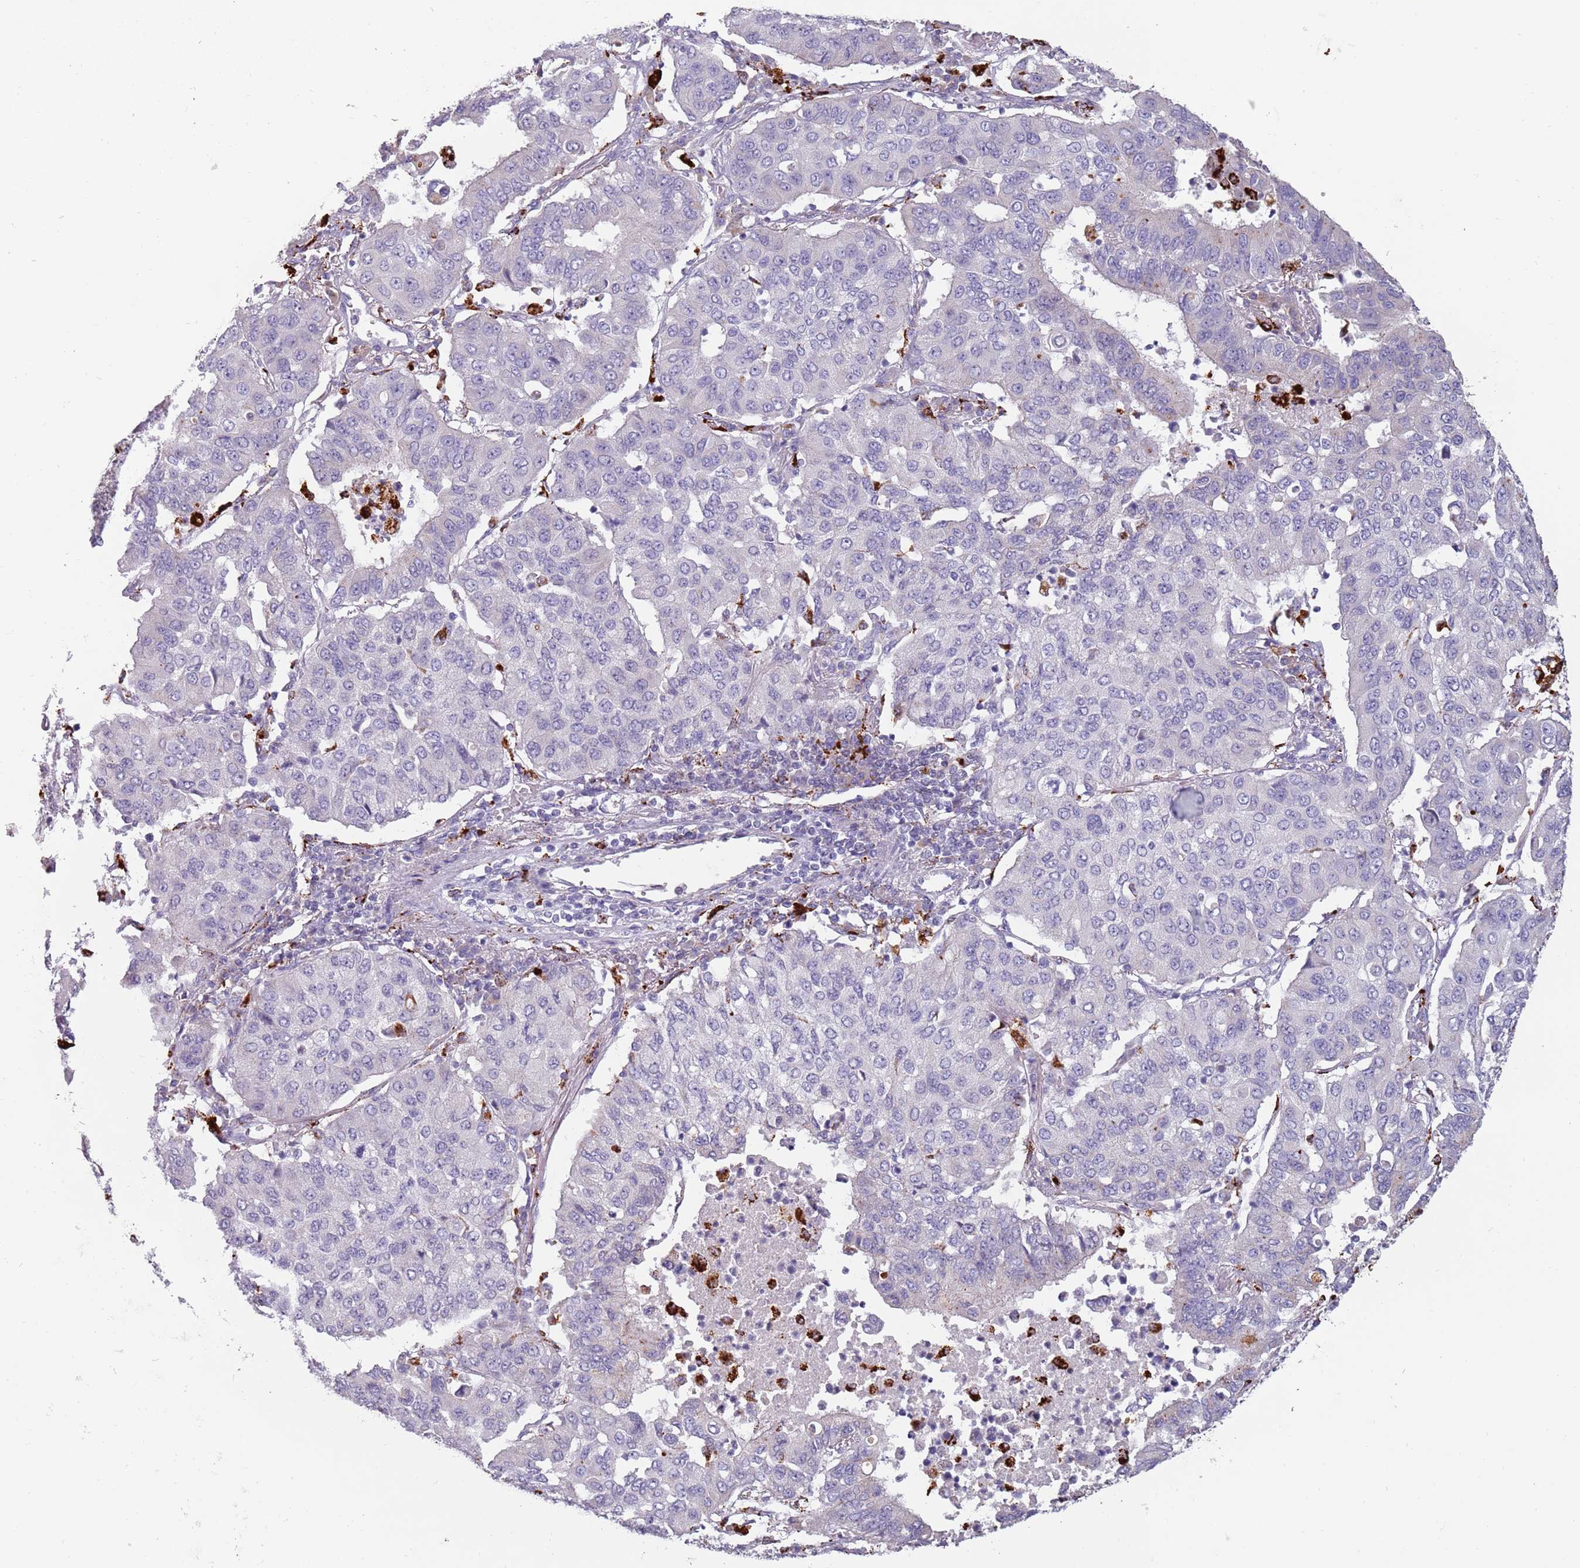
{"staining": {"intensity": "negative", "quantity": "none", "location": "none"}, "tissue": "lung cancer", "cell_type": "Tumor cells", "image_type": "cancer", "snomed": [{"axis": "morphology", "description": "Squamous cell carcinoma, NOS"}, {"axis": "topography", "description": "Lung"}], "caption": "Tumor cells show no significant positivity in lung cancer.", "gene": "NWD2", "patient": {"sex": "male", "age": 74}}